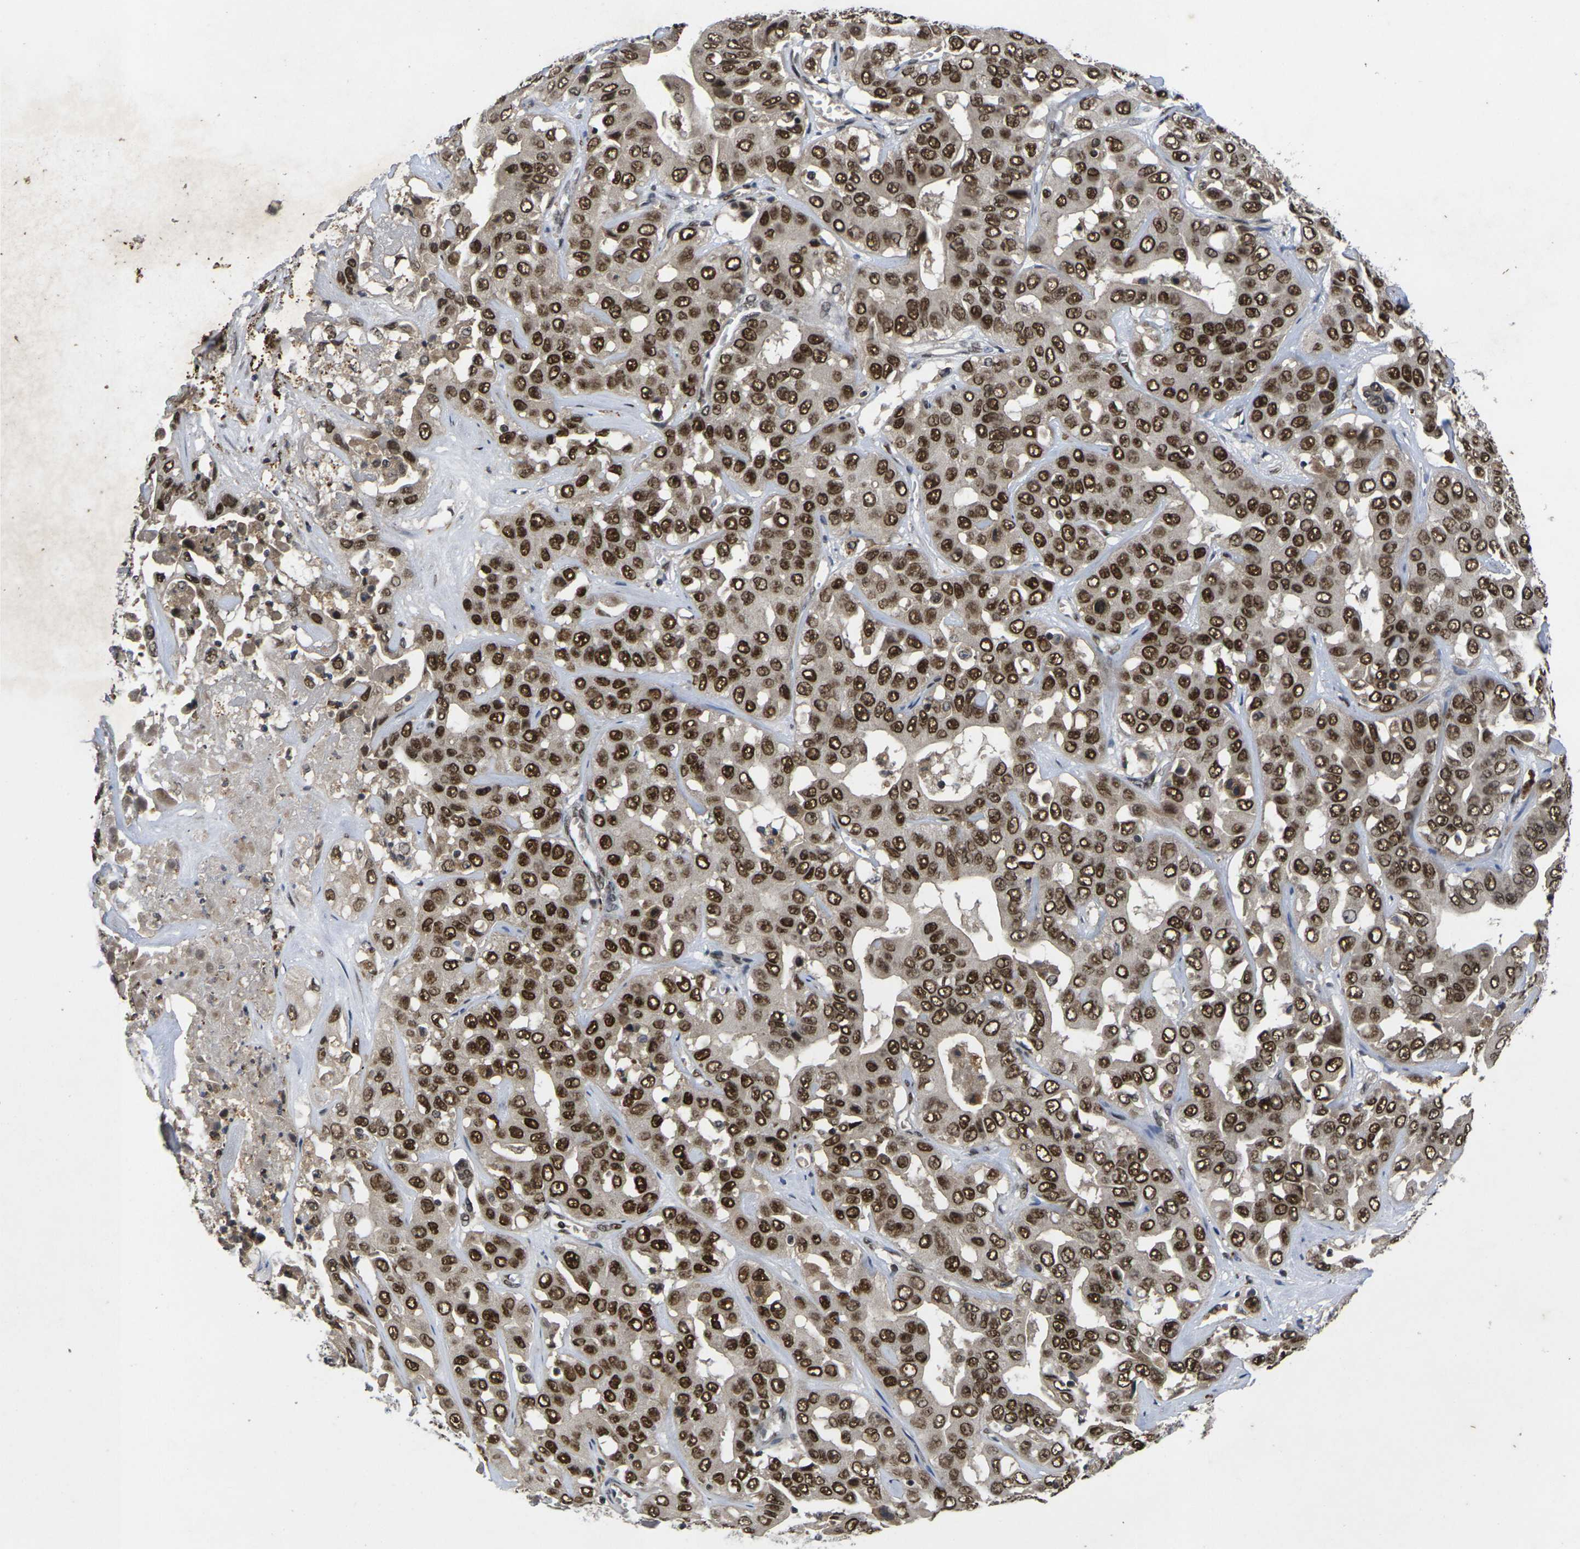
{"staining": {"intensity": "strong", "quantity": ">75%", "location": "nuclear"}, "tissue": "liver cancer", "cell_type": "Tumor cells", "image_type": "cancer", "snomed": [{"axis": "morphology", "description": "Cholangiocarcinoma"}, {"axis": "topography", "description": "Liver"}], "caption": "A brown stain labels strong nuclear positivity of a protein in cholangiocarcinoma (liver) tumor cells.", "gene": "GTF2E1", "patient": {"sex": "female", "age": 52}}